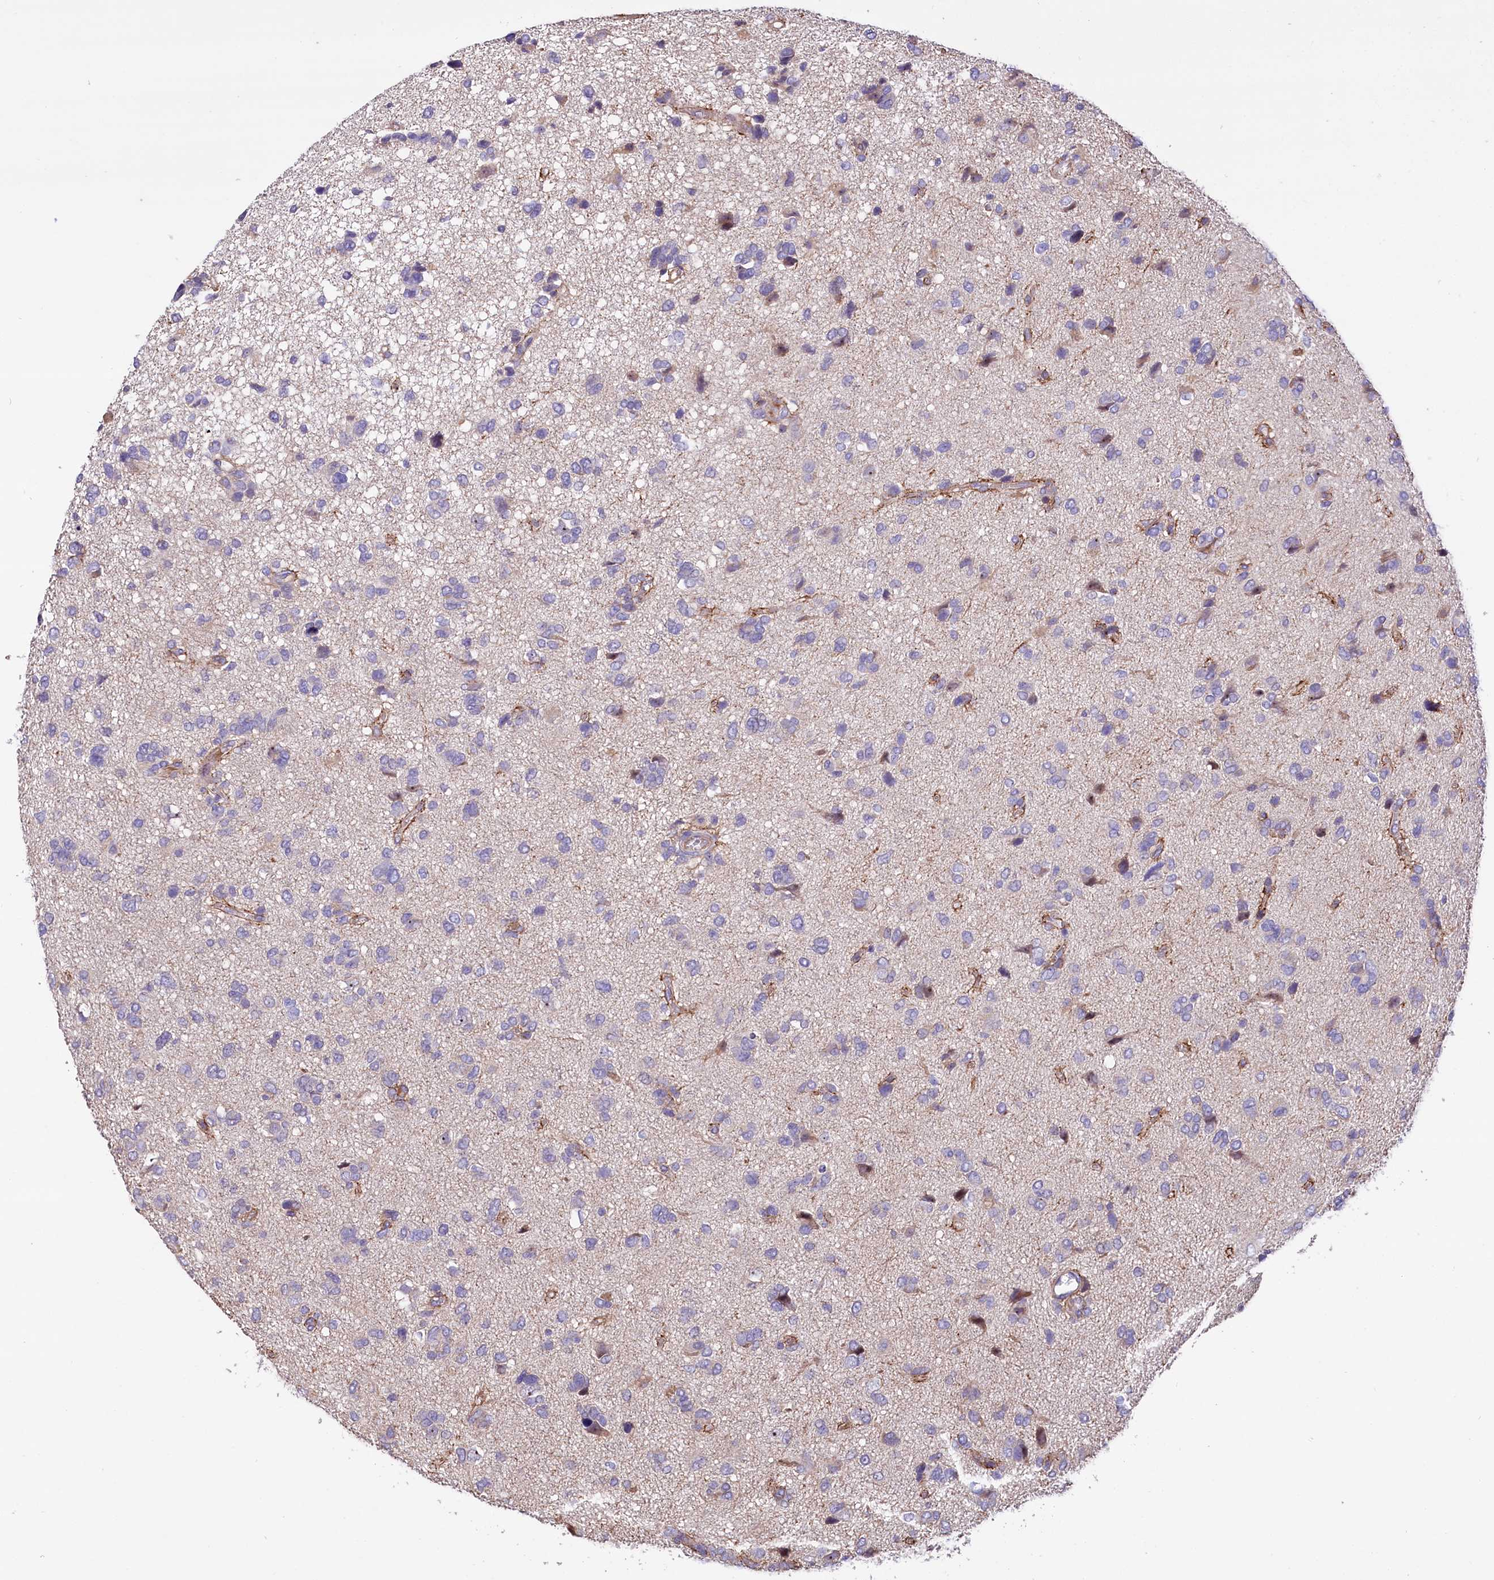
{"staining": {"intensity": "negative", "quantity": "none", "location": "none"}, "tissue": "glioma", "cell_type": "Tumor cells", "image_type": "cancer", "snomed": [{"axis": "morphology", "description": "Glioma, malignant, High grade"}, {"axis": "topography", "description": "Brain"}], "caption": "Immunohistochemical staining of glioma shows no significant positivity in tumor cells.", "gene": "RPUSD3", "patient": {"sex": "female", "age": 59}}